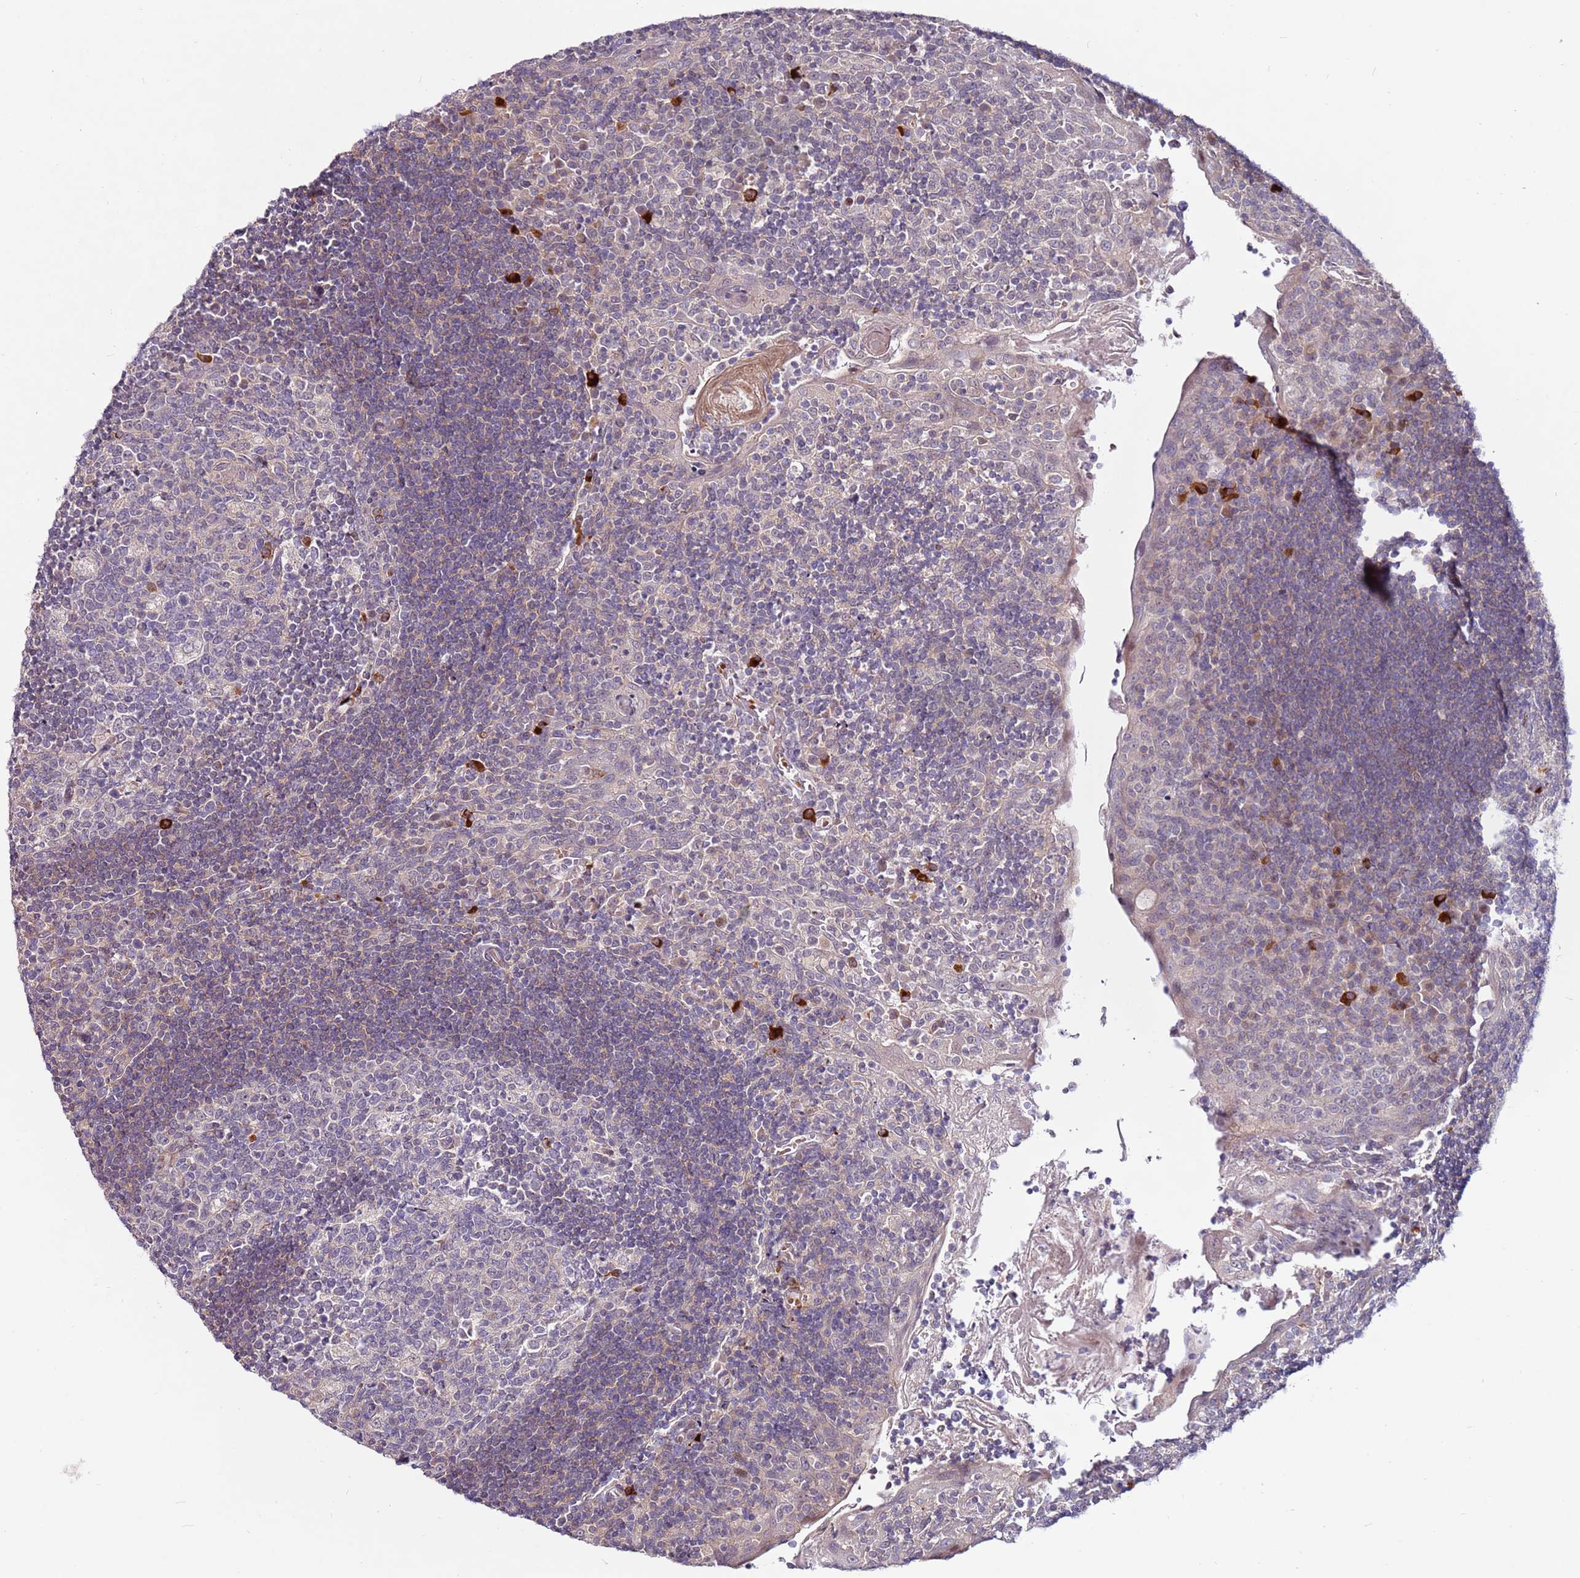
{"staining": {"intensity": "strong", "quantity": "<25%", "location": "cytoplasmic/membranous"}, "tissue": "tonsil", "cell_type": "Germinal center cells", "image_type": "normal", "snomed": [{"axis": "morphology", "description": "Normal tissue, NOS"}, {"axis": "topography", "description": "Tonsil"}], "caption": "Human tonsil stained with a brown dye displays strong cytoplasmic/membranous positive staining in about <25% of germinal center cells.", "gene": "MTG2", "patient": {"sex": "male", "age": 17}}